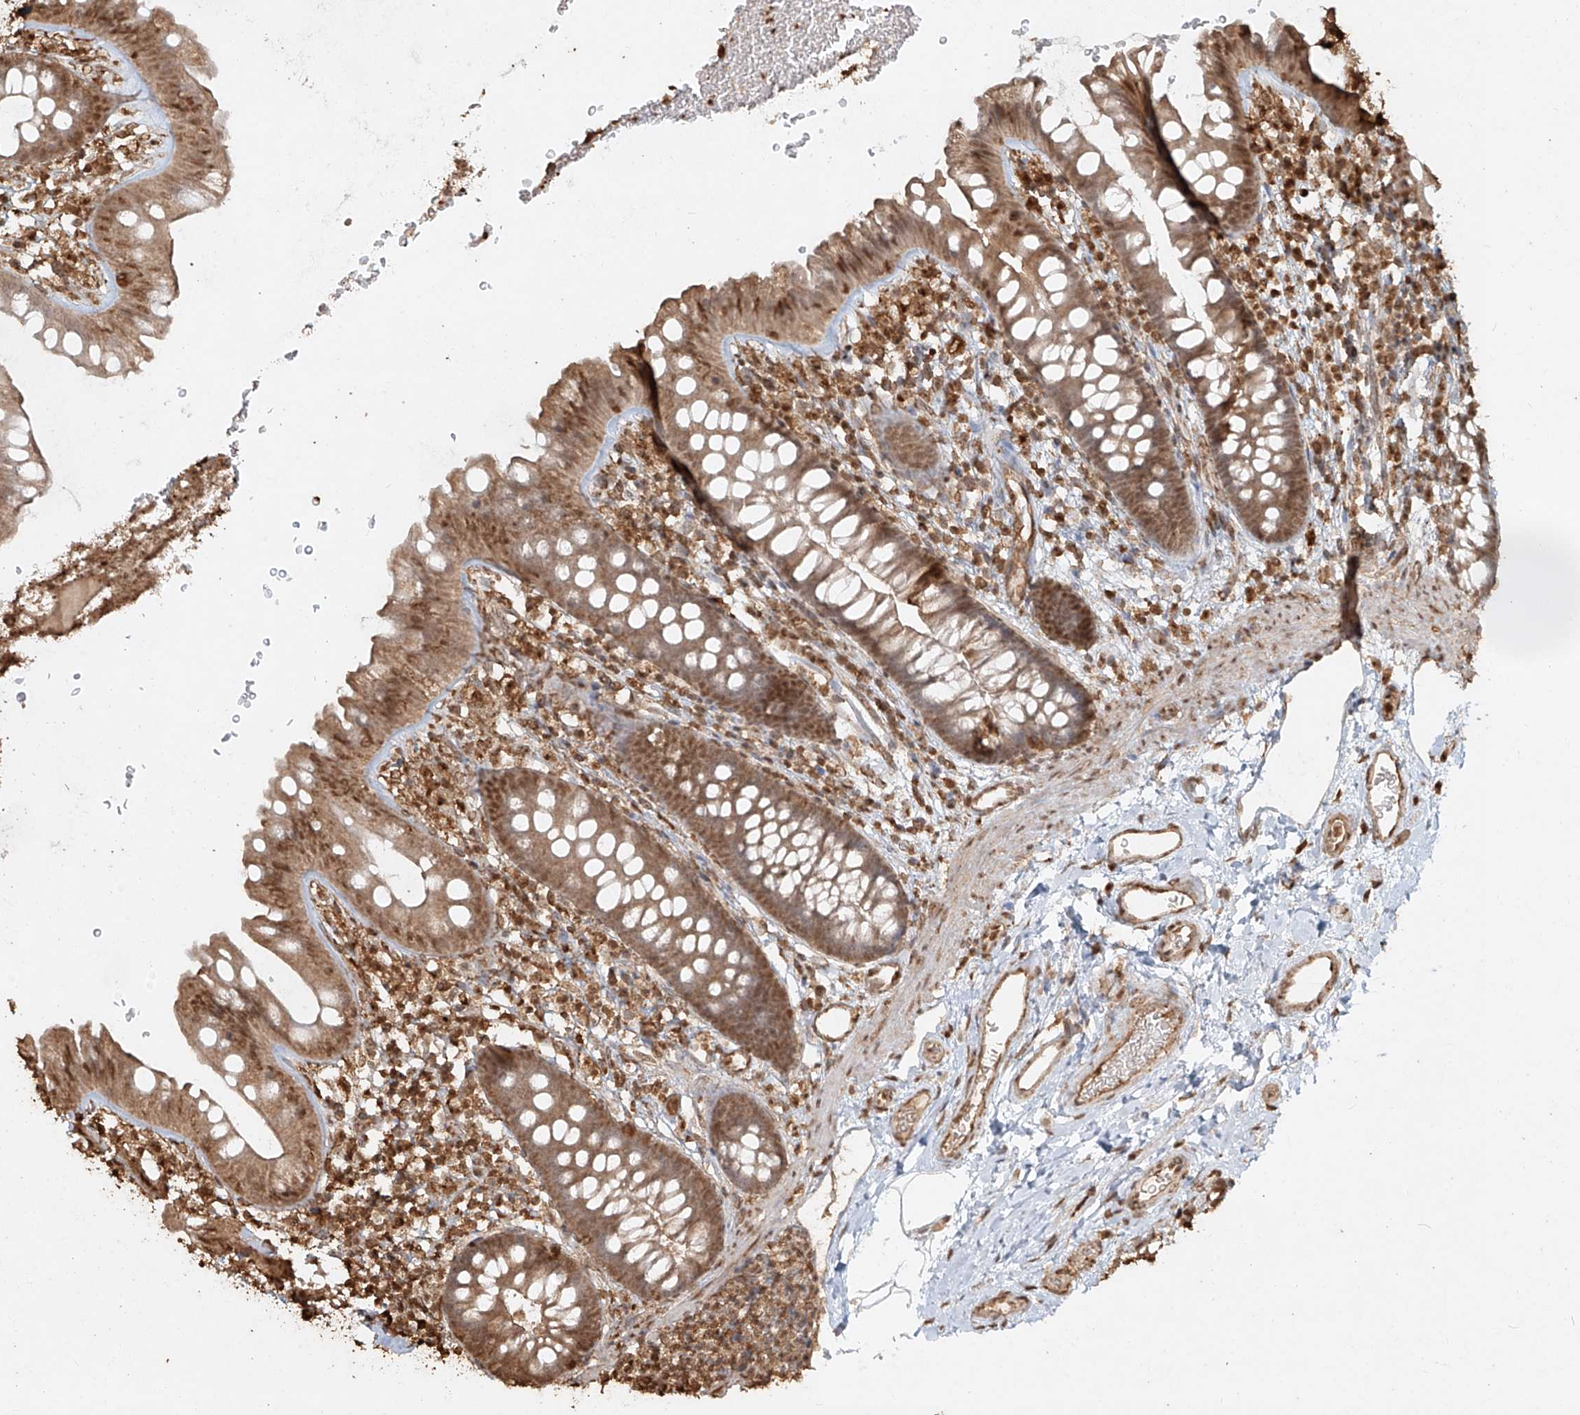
{"staining": {"intensity": "moderate", "quantity": ">75%", "location": "cytoplasmic/membranous"}, "tissue": "colon", "cell_type": "Endothelial cells", "image_type": "normal", "snomed": [{"axis": "morphology", "description": "Normal tissue, NOS"}, {"axis": "topography", "description": "Colon"}], "caption": "Immunohistochemical staining of unremarkable human colon demonstrates moderate cytoplasmic/membranous protein staining in about >75% of endothelial cells.", "gene": "TIGAR", "patient": {"sex": "female", "age": 62}}